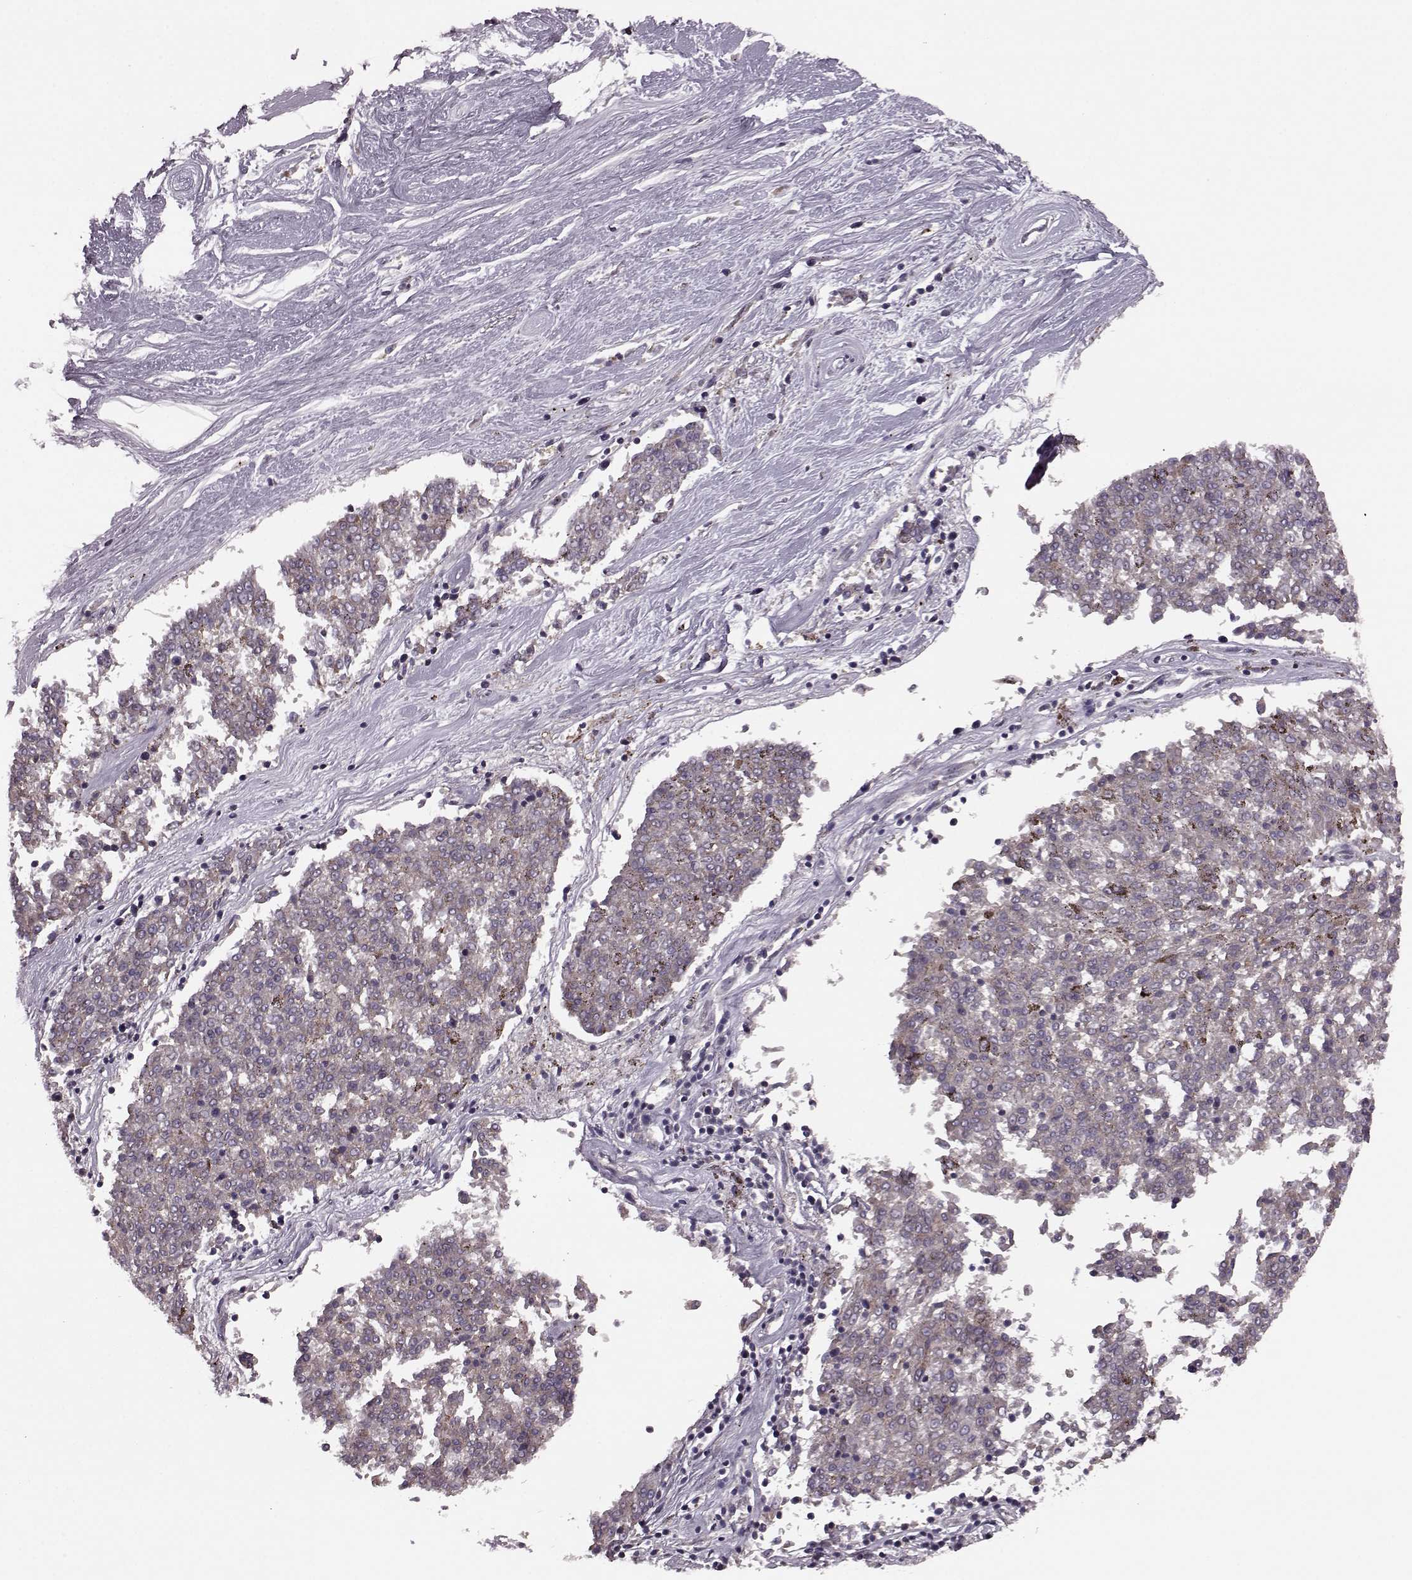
{"staining": {"intensity": "moderate", "quantity": "25%-75%", "location": "cytoplasmic/membranous"}, "tissue": "melanoma", "cell_type": "Tumor cells", "image_type": "cancer", "snomed": [{"axis": "morphology", "description": "Malignant melanoma, NOS"}, {"axis": "topography", "description": "Skin"}], "caption": "Approximately 25%-75% of tumor cells in melanoma reveal moderate cytoplasmic/membranous protein staining as visualized by brown immunohistochemical staining.", "gene": "FNIP2", "patient": {"sex": "female", "age": 72}}